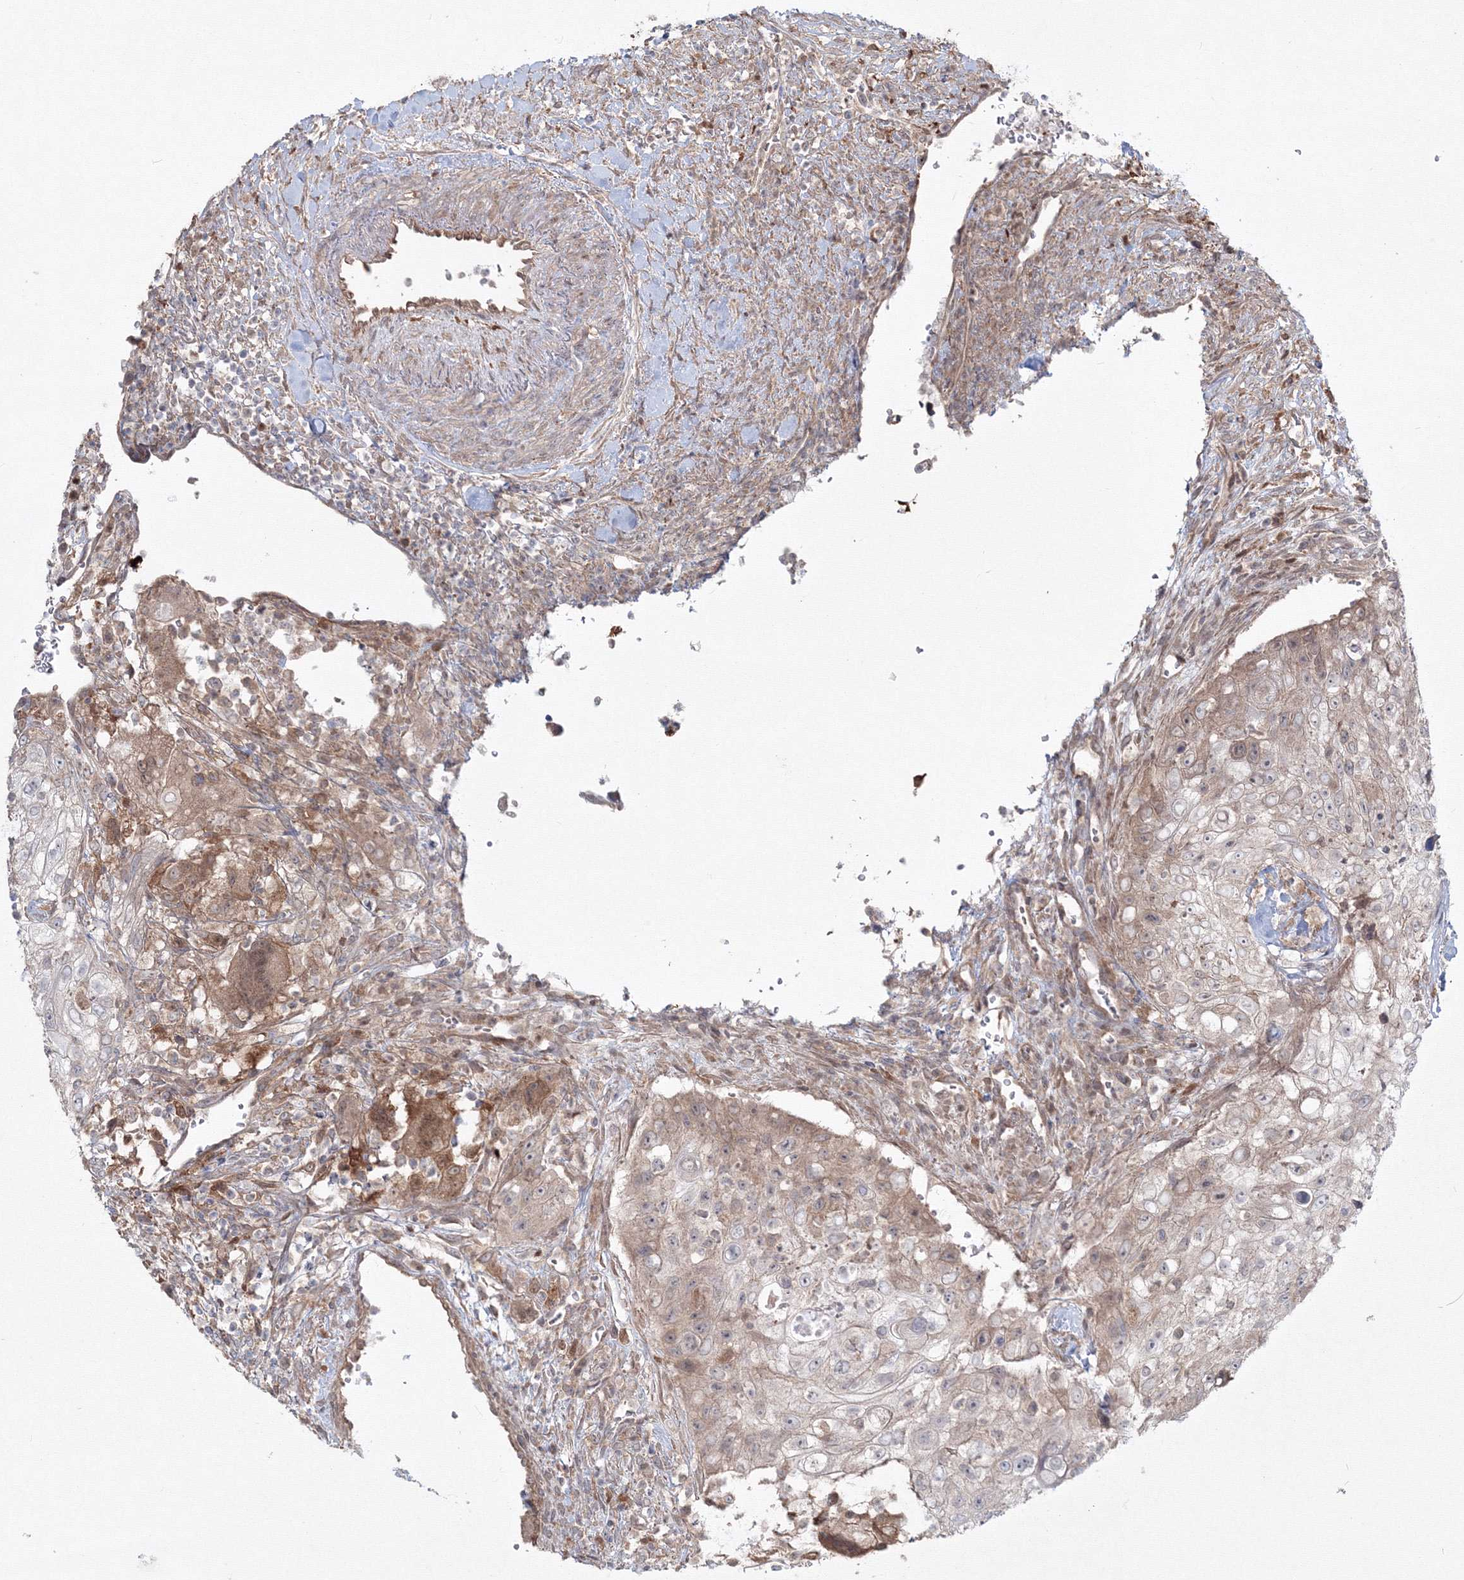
{"staining": {"intensity": "weak", "quantity": "25%-75%", "location": "cytoplasmic/membranous"}, "tissue": "urothelial cancer", "cell_type": "Tumor cells", "image_type": "cancer", "snomed": [{"axis": "morphology", "description": "Urothelial carcinoma, High grade"}, {"axis": "topography", "description": "Urinary bladder"}], "caption": "Immunohistochemistry photomicrograph of urothelial cancer stained for a protein (brown), which exhibits low levels of weak cytoplasmic/membranous positivity in about 25%-75% of tumor cells.", "gene": "MKRN2", "patient": {"sex": "female", "age": 60}}